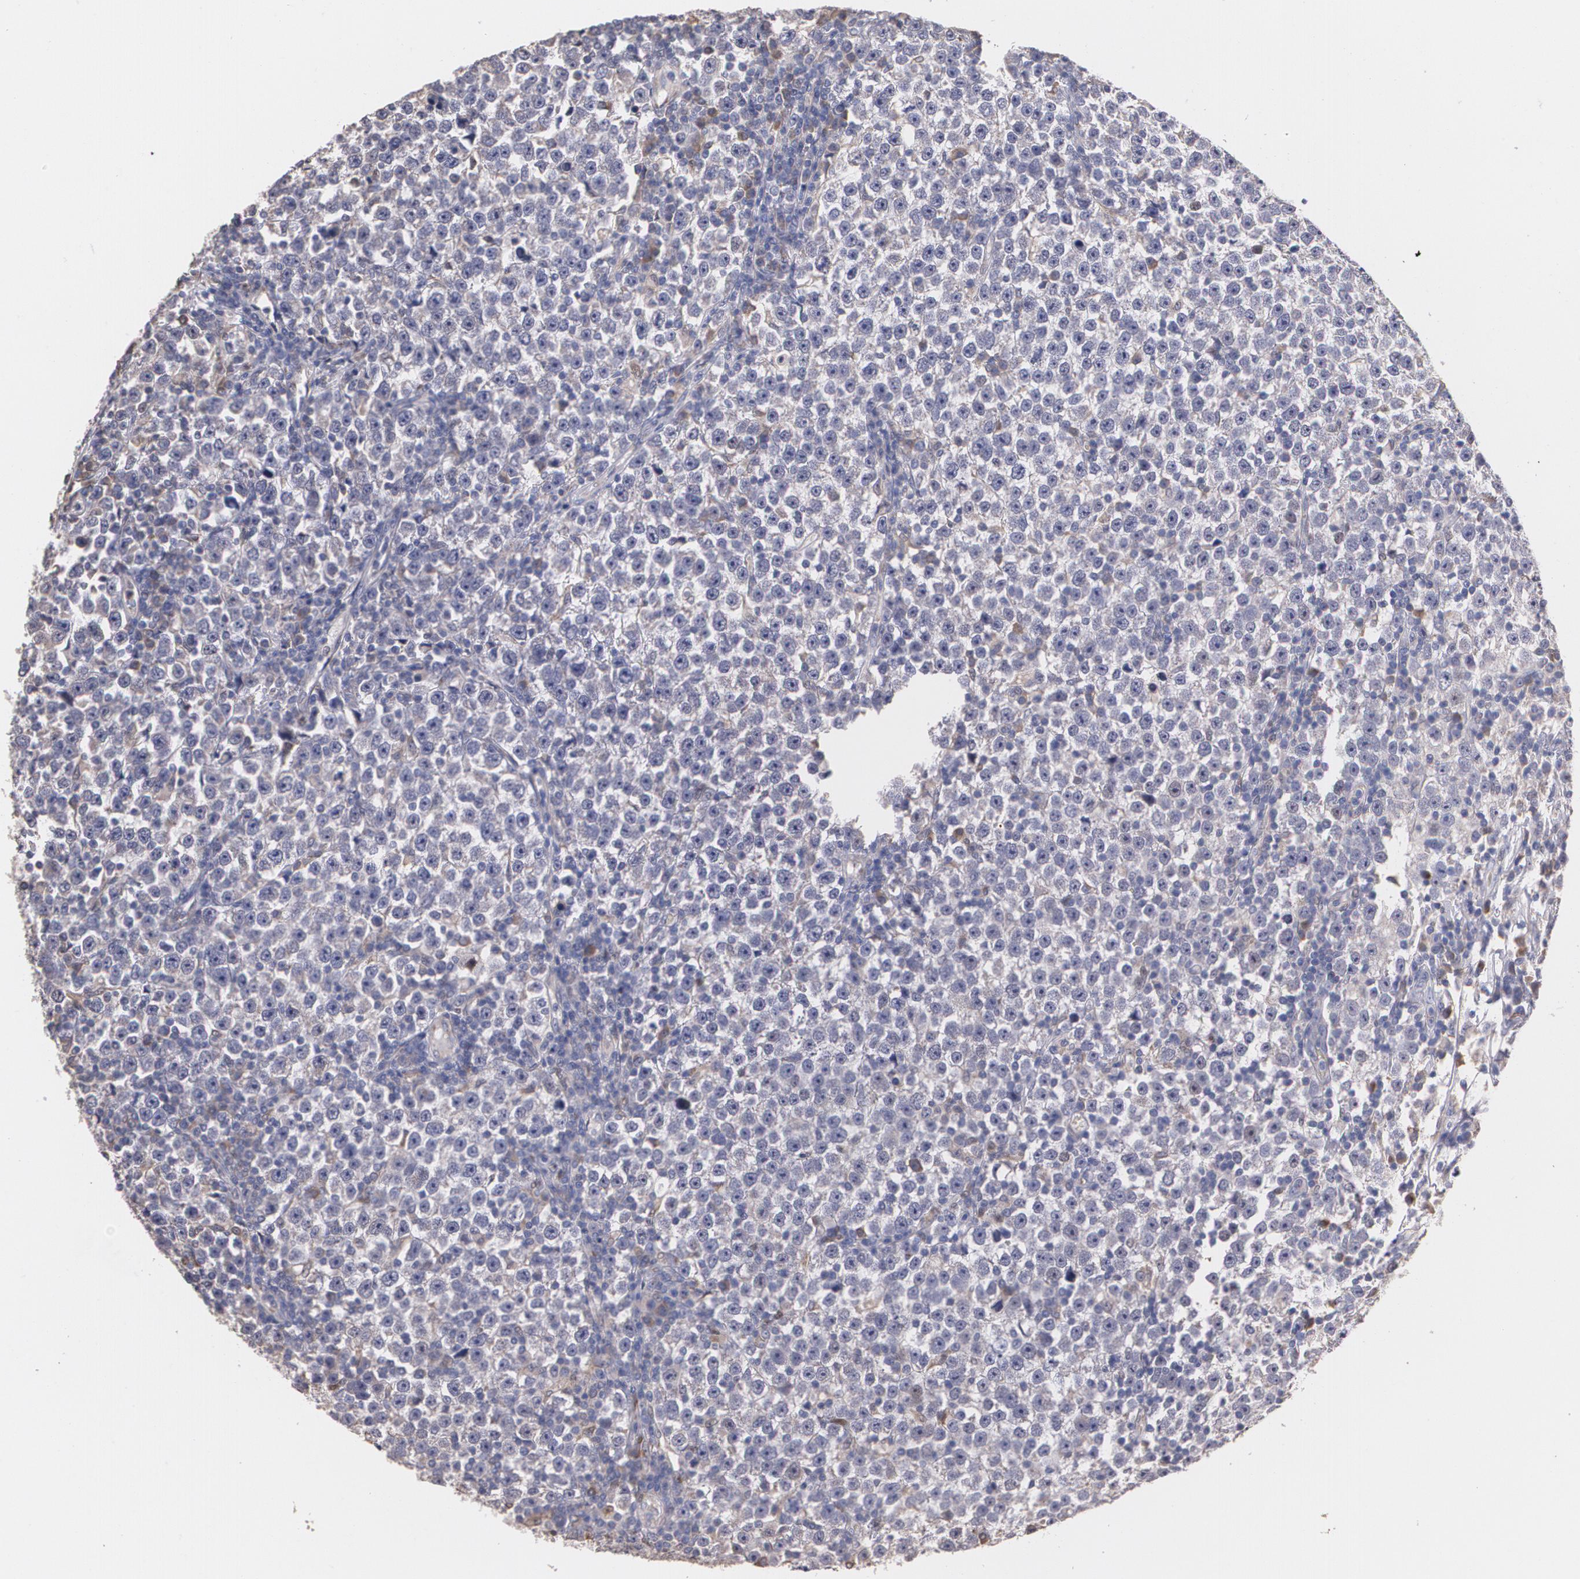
{"staining": {"intensity": "weak", "quantity": "<25%", "location": "cytoplasmic/membranous"}, "tissue": "testis cancer", "cell_type": "Tumor cells", "image_type": "cancer", "snomed": [{"axis": "morphology", "description": "Seminoma, NOS"}, {"axis": "topography", "description": "Testis"}], "caption": "Image shows no significant protein expression in tumor cells of testis seminoma.", "gene": "ATF3", "patient": {"sex": "male", "age": 43}}